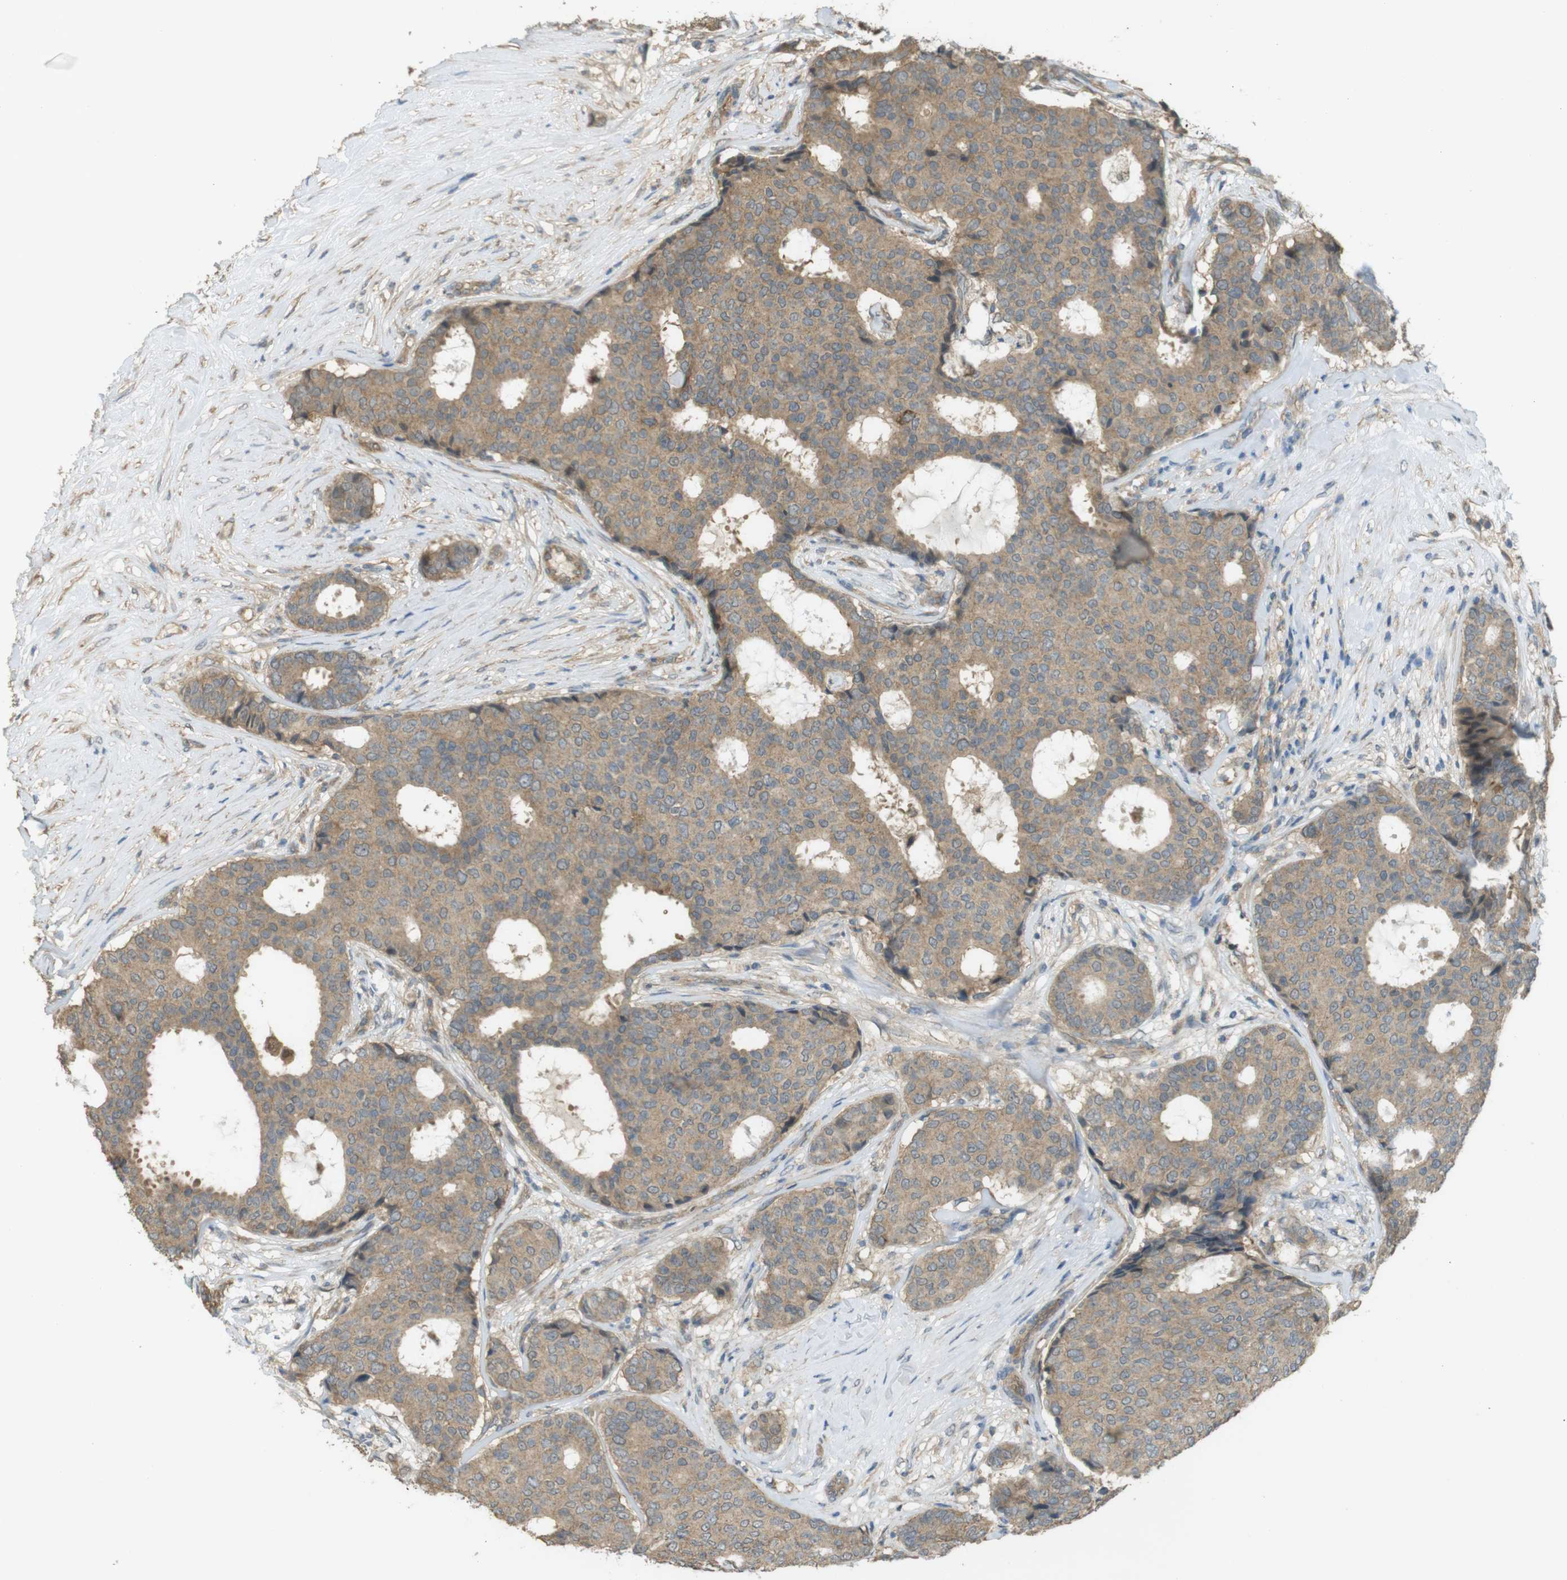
{"staining": {"intensity": "moderate", "quantity": ">75%", "location": "cytoplasmic/membranous"}, "tissue": "breast cancer", "cell_type": "Tumor cells", "image_type": "cancer", "snomed": [{"axis": "morphology", "description": "Duct carcinoma"}, {"axis": "topography", "description": "Breast"}], "caption": "IHC (DAB (3,3'-diaminobenzidine)) staining of human breast cancer (infiltrating ductal carcinoma) reveals moderate cytoplasmic/membranous protein expression in about >75% of tumor cells.", "gene": "ZDHHC20", "patient": {"sex": "female", "age": 75}}